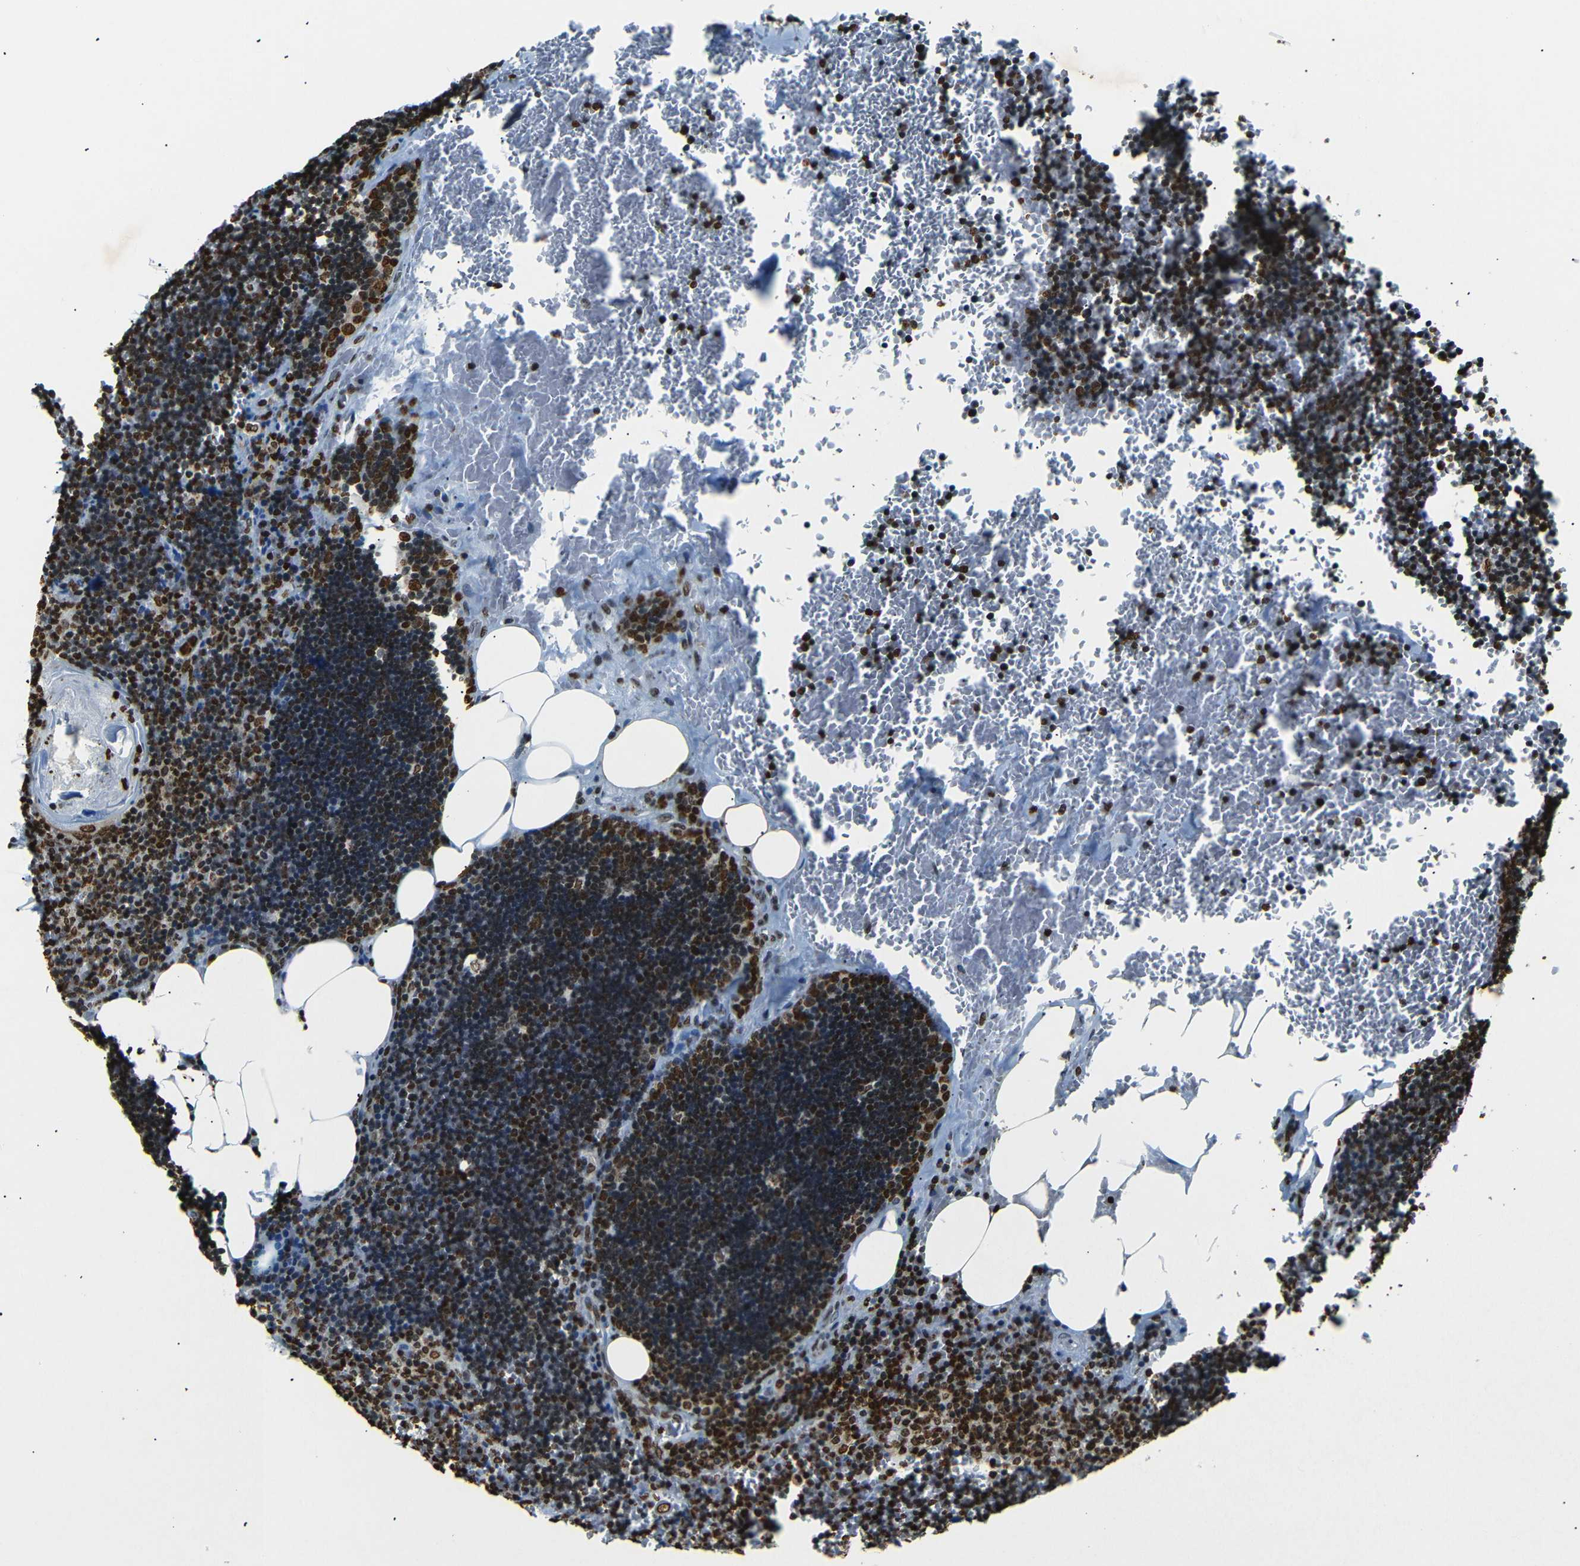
{"staining": {"intensity": "strong", "quantity": ">75%", "location": "nuclear"}, "tissue": "lymph node", "cell_type": "Germinal center cells", "image_type": "normal", "snomed": [{"axis": "morphology", "description": "Normal tissue, NOS"}, {"axis": "topography", "description": "Lymph node"}], "caption": "Brown immunohistochemical staining in benign human lymph node displays strong nuclear positivity in about >75% of germinal center cells. The protein of interest is shown in brown color, while the nuclei are stained blue.", "gene": "HMGN1", "patient": {"sex": "male", "age": 33}}